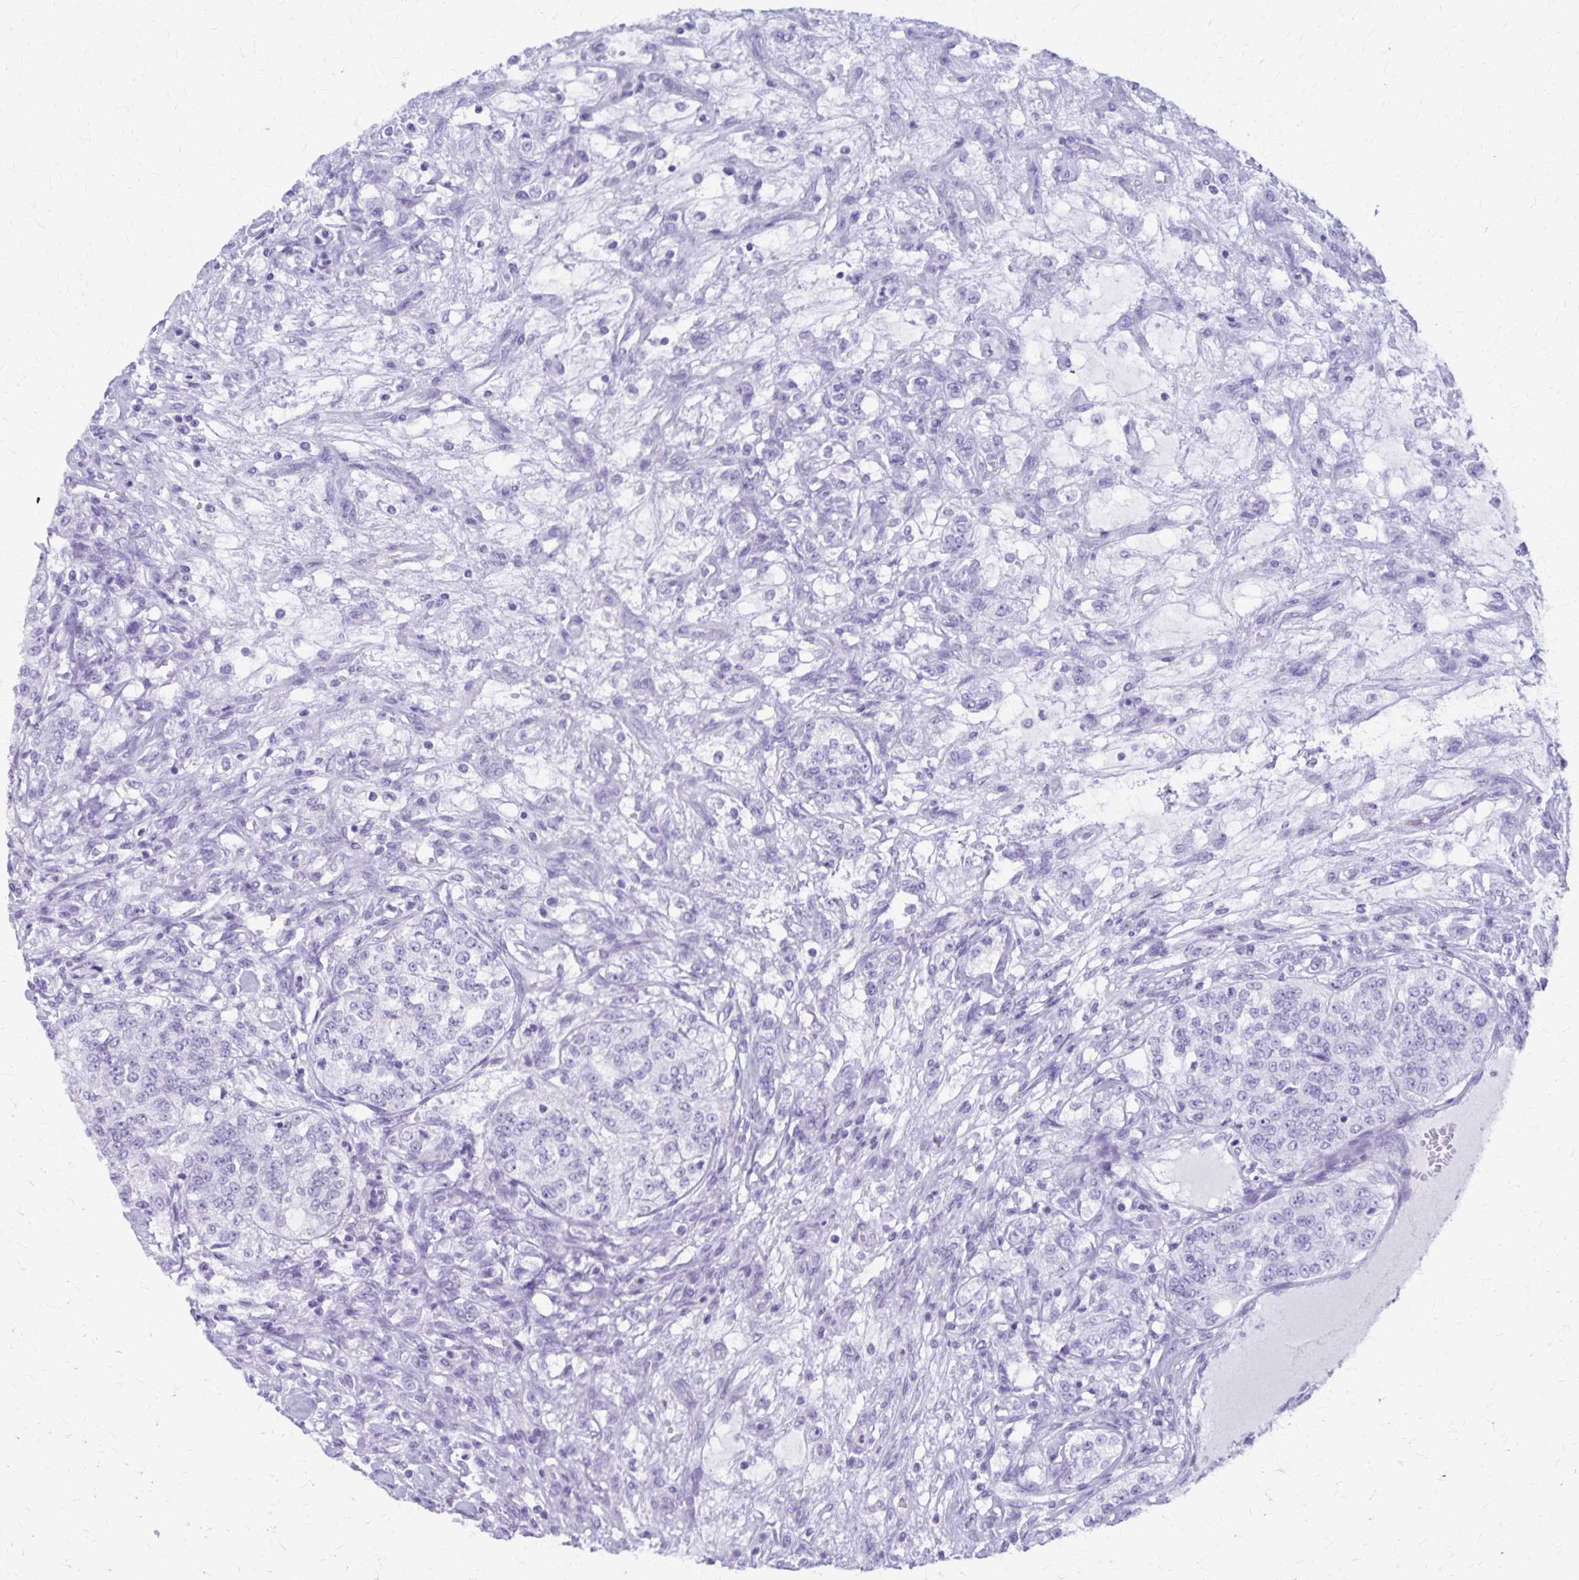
{"staining": {"intensity": "negative", "quantity": "none", "location": "none"}, "tissue": "renal cancer", "cell_type": "Tumor cells", "image_type": "cancer", "snomed": [{"axis": "morphology", "description": "Adenocarcinoma, NOS"}, {"axis": "topography", "description": "Kidney"}], "caption": "Tumor cells are negative for protein expression in human adenocarcinoma (renal). The staining is performed using DAB (3,3'-diaminobenzidine) brown chromogen with nuclei counter-stained in using hematoxylin.", "gene": "DEFA5", "patient": {"sex": "female", "age": 63}}